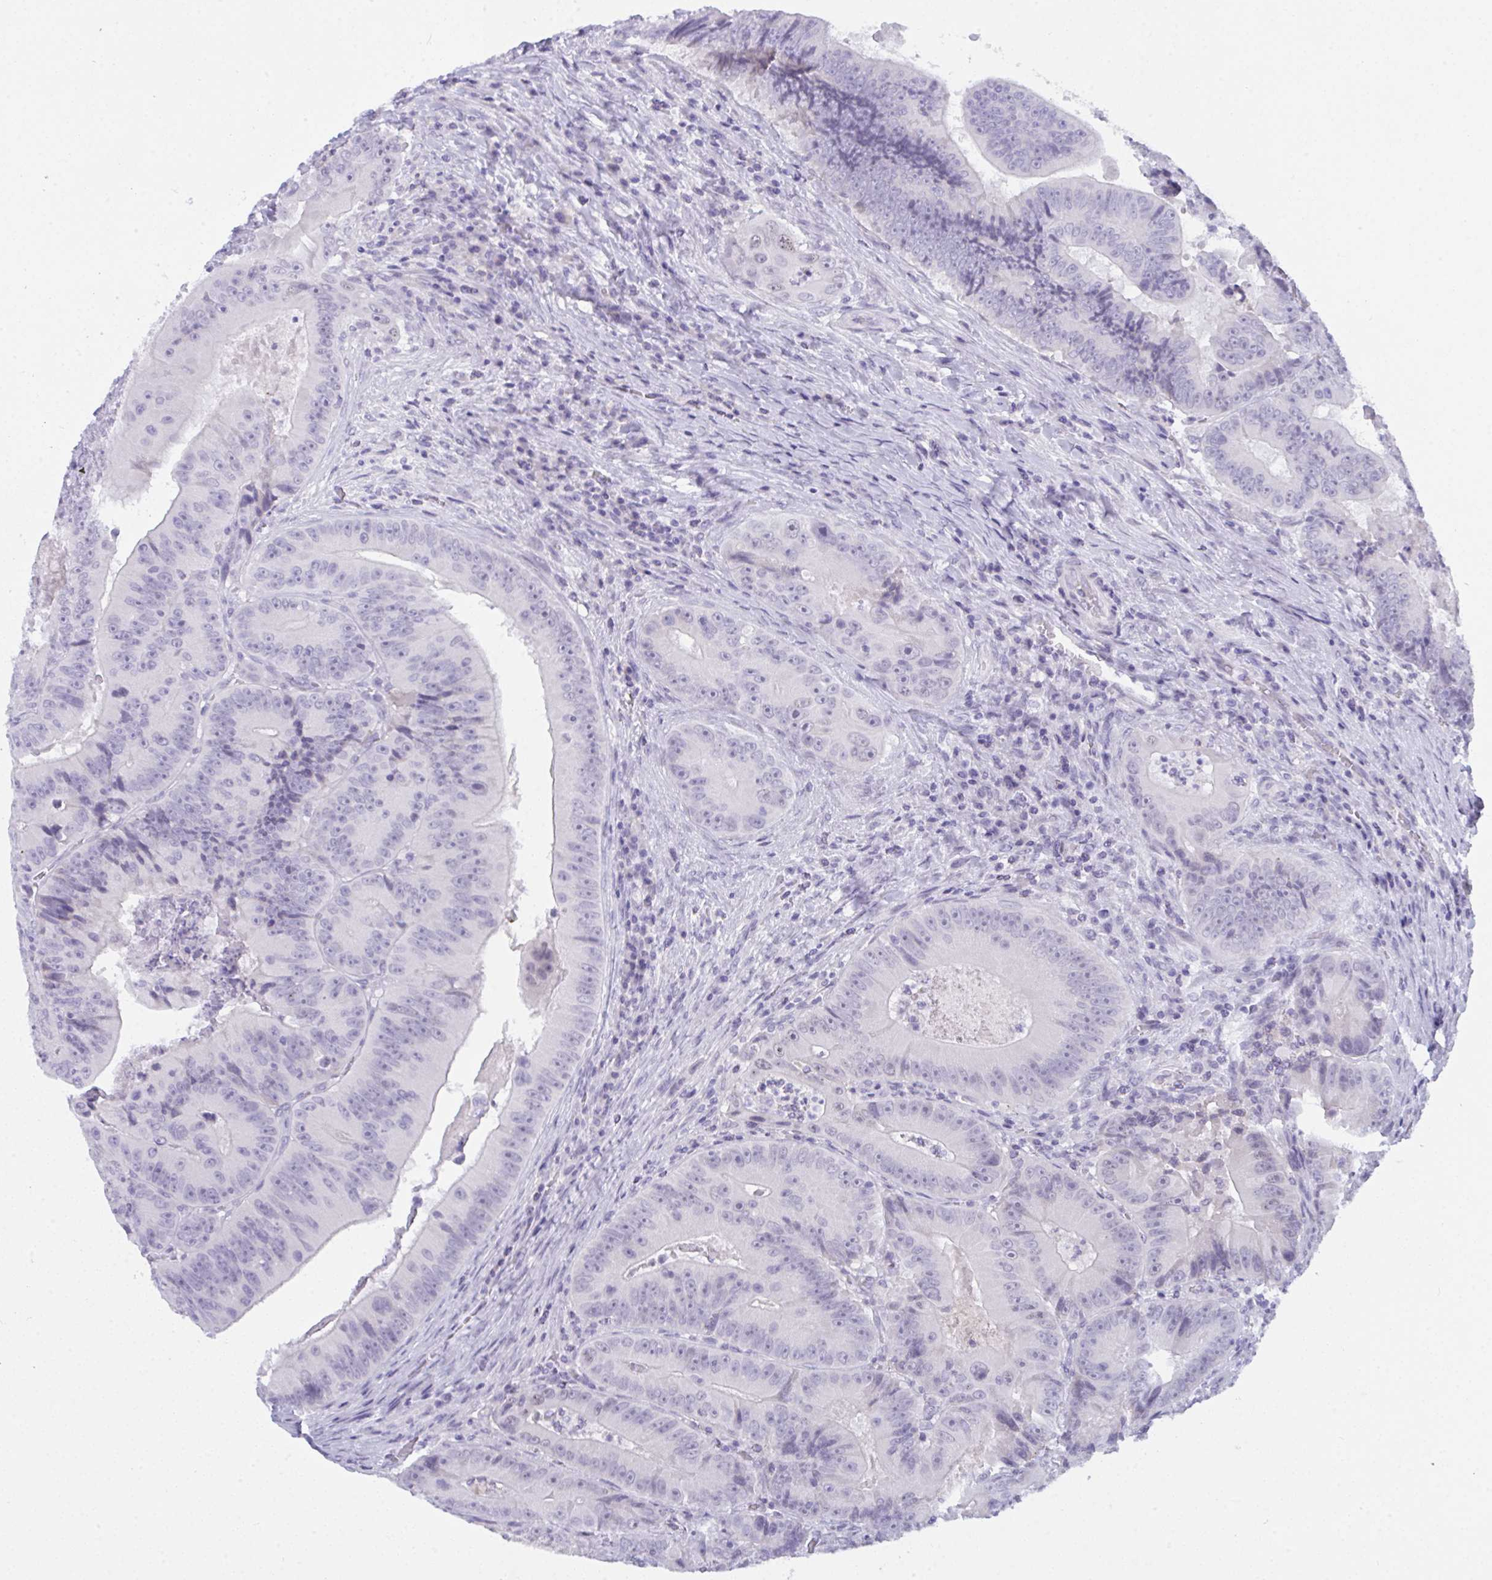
{"staining": {"intensity": "negative", "quantity": "none", "location": "none"}, "tissue": "colorectal cancer", "cell_type": "Tumor cells", "image_type": "cancer", "snomed": [{"axis": "morphology", "description": "Adenocarcinoma, NOS"}, {"axis": "topography", "description": "Colon"}], "caption": "The immunohistochemistry image has no significant expression in tumor cells of colorectal cancer (adenocarcinoma) tissue.", "gene": "PRDM9", "patient": {"sex": "female", "age": 86}}